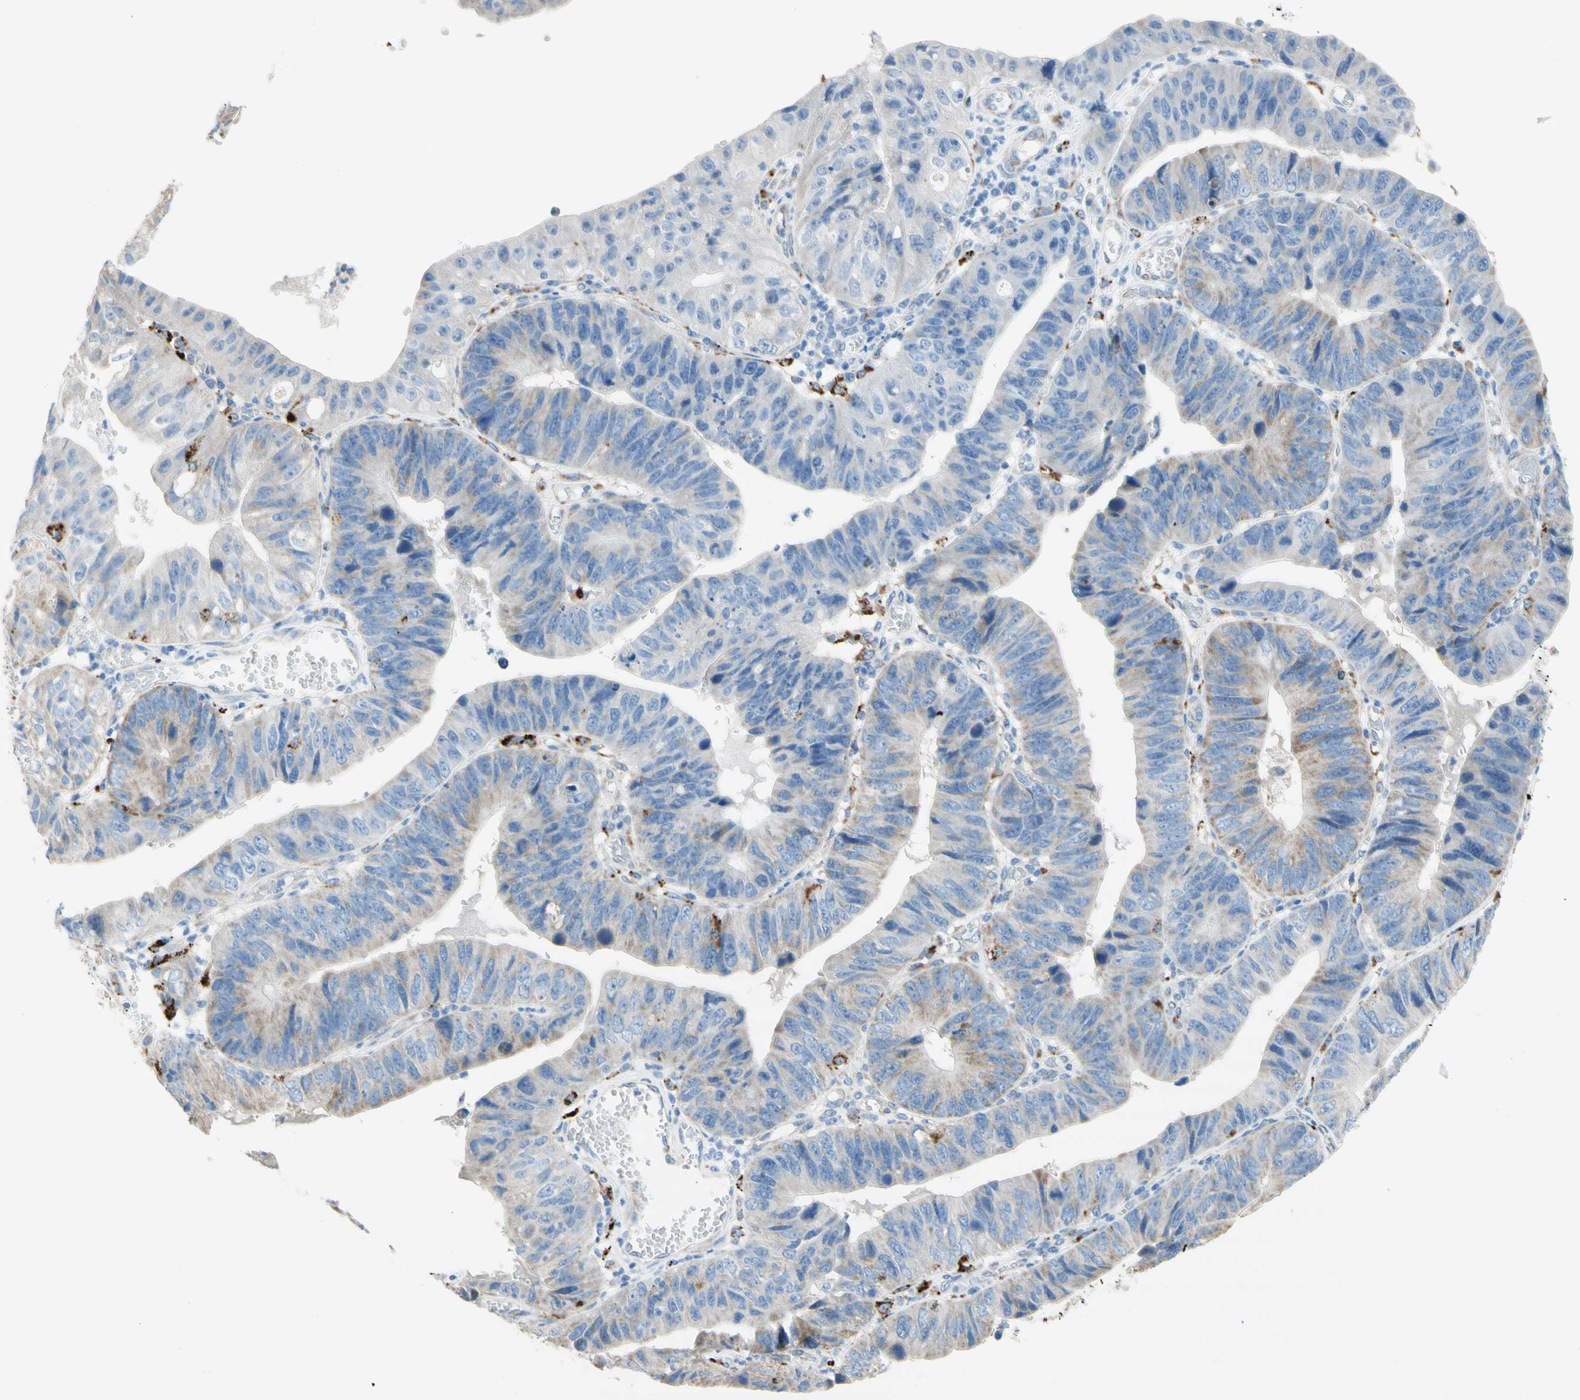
{"staining": {"intensity": "weak", "quantity": ">75%", "location": "cytoplasmic/membranous"}, "tissue": "stomach cancer", "cell_type": "Tumor cells", "image_type": "cancer", "snomed": [{"axis": "morphology", "description": "Adenocarcinoma, NOS"}, {"axis": "topography", "description": "Stomach"}], "caption": "Immunohistochemical staining of human stomach cancer (adenocarcinoma) displays low levels of weak cytoplasmic/membranous staining in about >75% of tumor cells.", "gene": "URB2", "patient": {"sex": "male", "age": 59}}